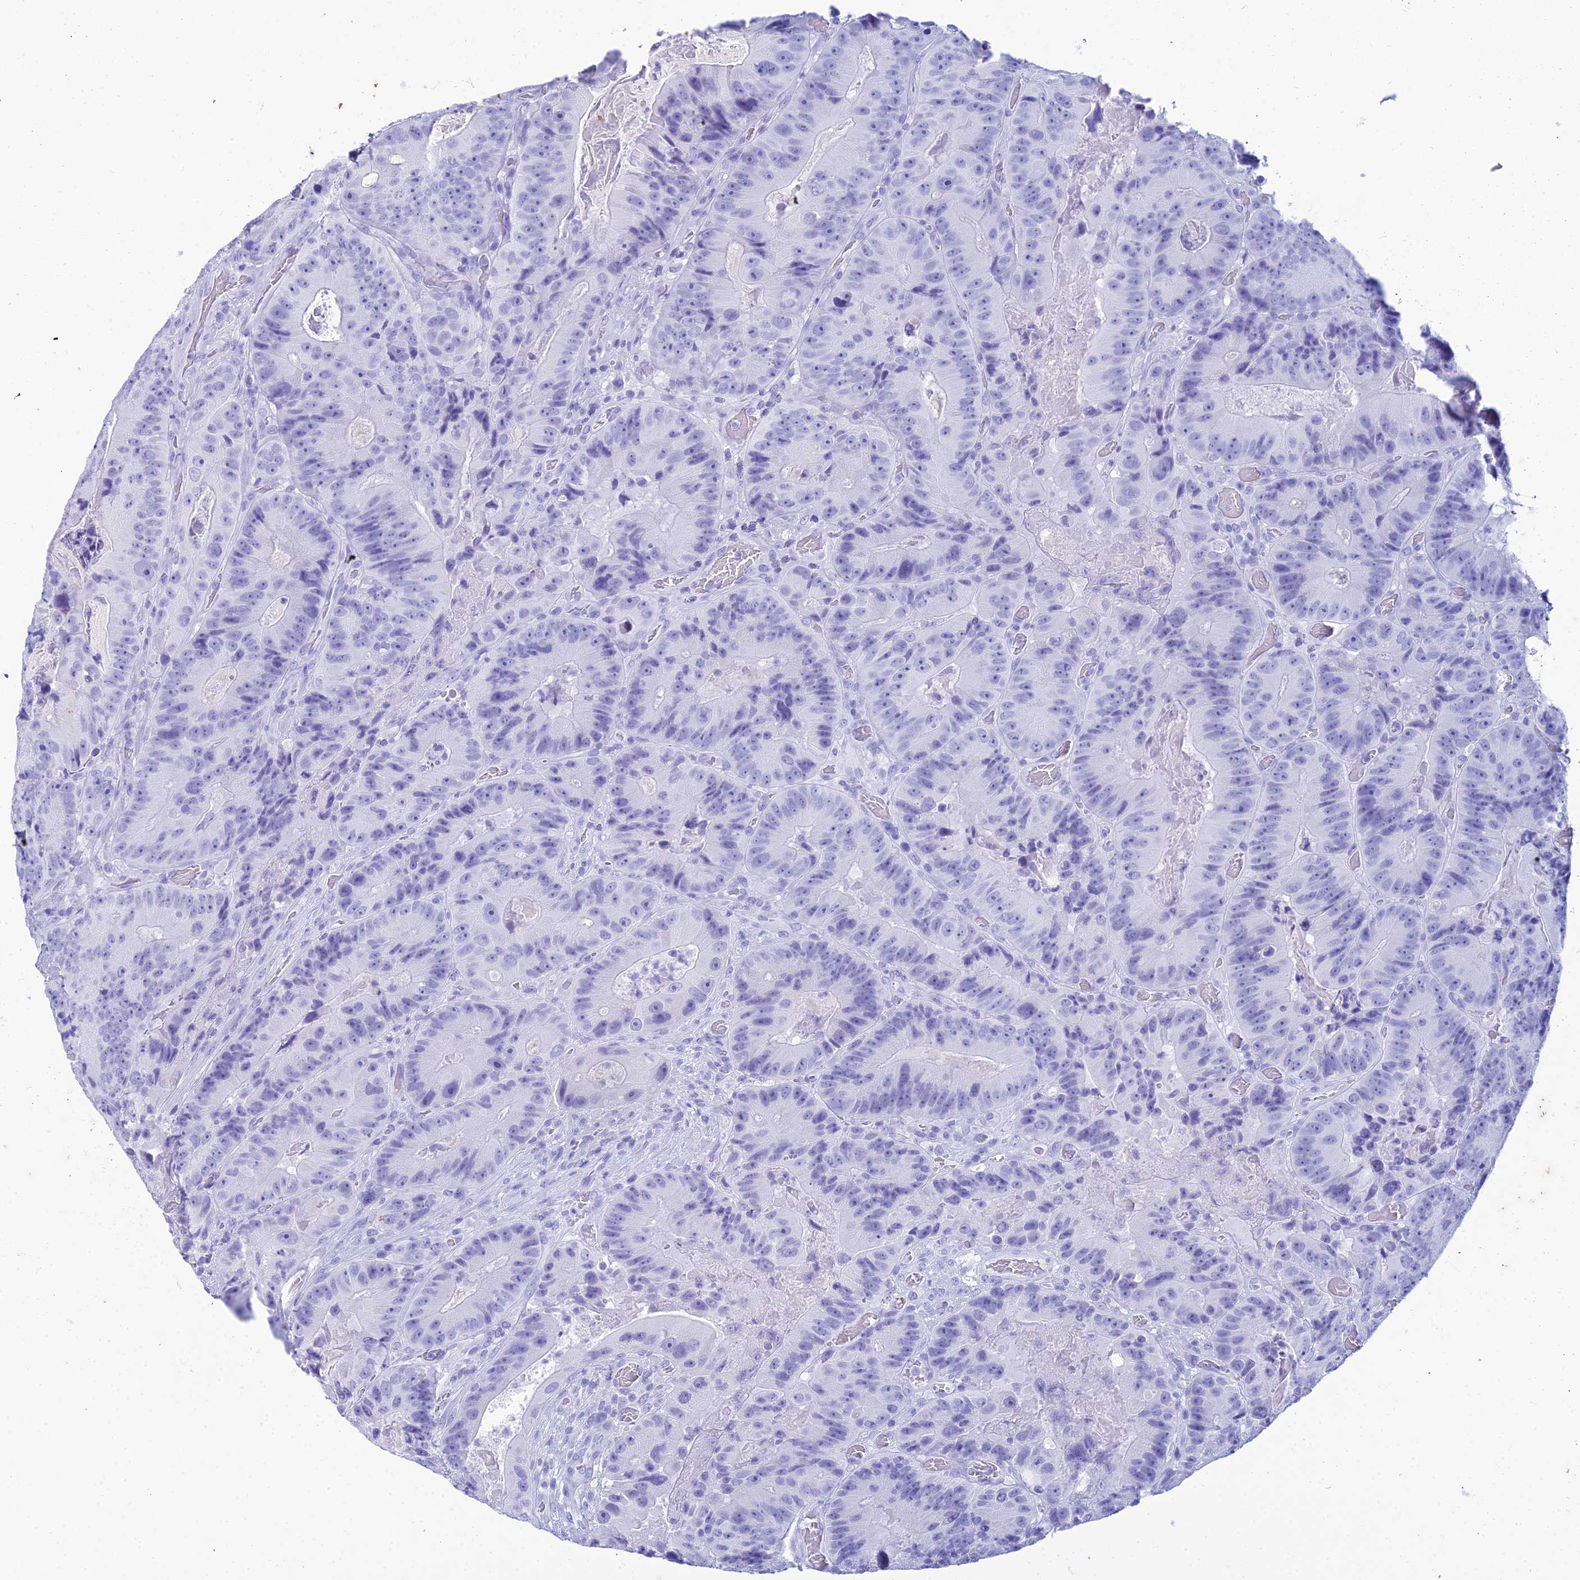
{"staining": {"intensity": "negative", "quantity": "none", "location": "none"}, "tissue": "colorectal cancer", "cell_type": "Tumor cells", "image_type": "cancer", "snomed": [{"axis": "morphology", "description": "Adenocarcinoma, NOS"}, {"axis": "topography", "description": "Colon"}], "caption": "Immunohistochemistry (IHC) photomicrograph of neoplastic tissue: human colorectal adenocarcinoma stained with DAB (3,3'-diaminobenzidine) demonstrates no significant protein expression in tumor cells.", "gene": "ZNF442", "patient": {"sex": "female", "age": 86}}